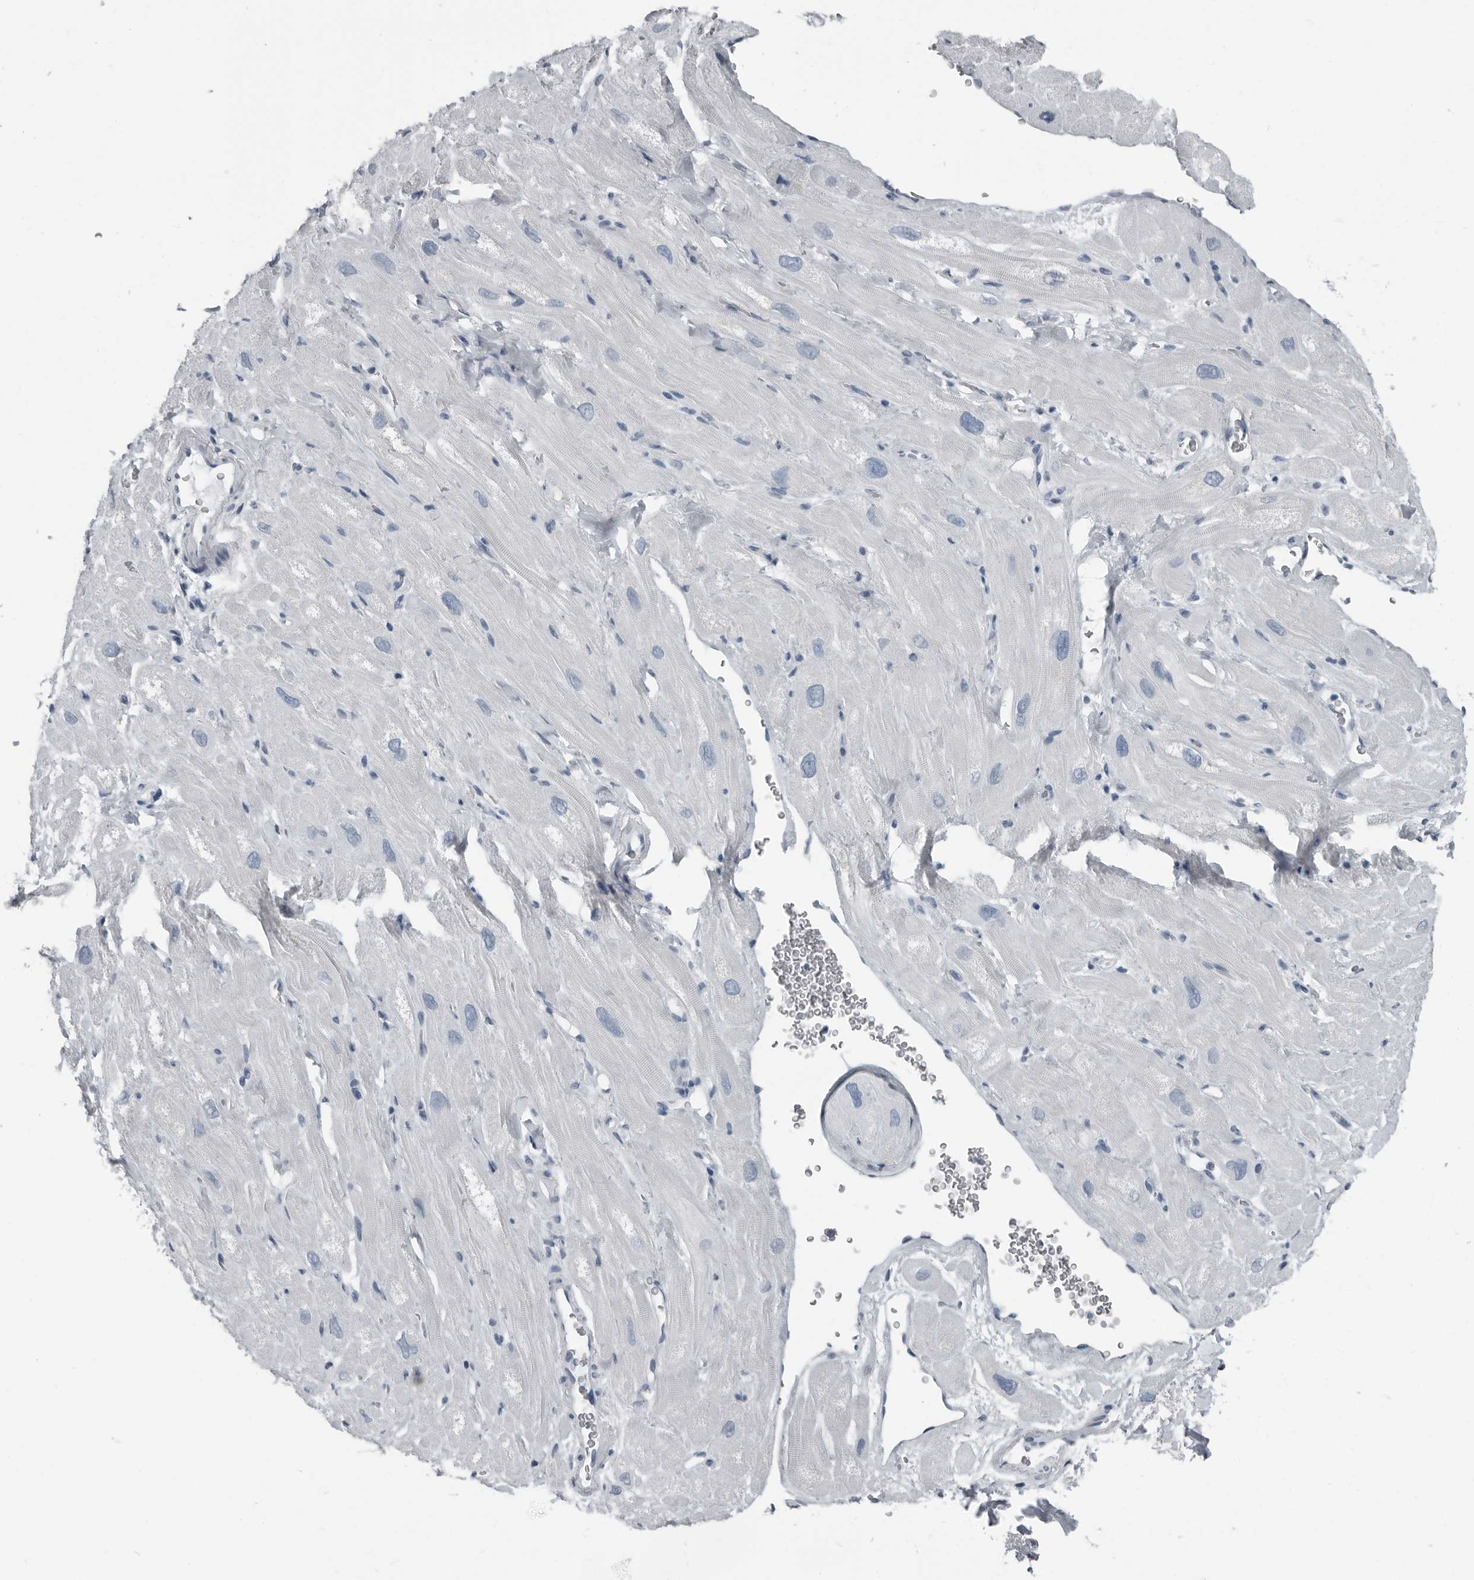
{"staining": {"intensity": "negative", "quantity": "none", "location": "none"}, "tissue": "heart muscle", "cell_type": "Cardiomyocytes", "image_type": "normal", "snomed": [{"axis": "morphology", "description": "Normal tissue, NOS"}, {"axis": "topography", "description": "Heart"}], "caption": "Cardiomyocytes are negative for brown protein staining in unremarkable heart muscle. (DAB (3,3'-diaminobenzidine) immunohistochemistry, high magnification).", "gene": "PRSS1", "patient": {"sex": "male", "age": 49}}